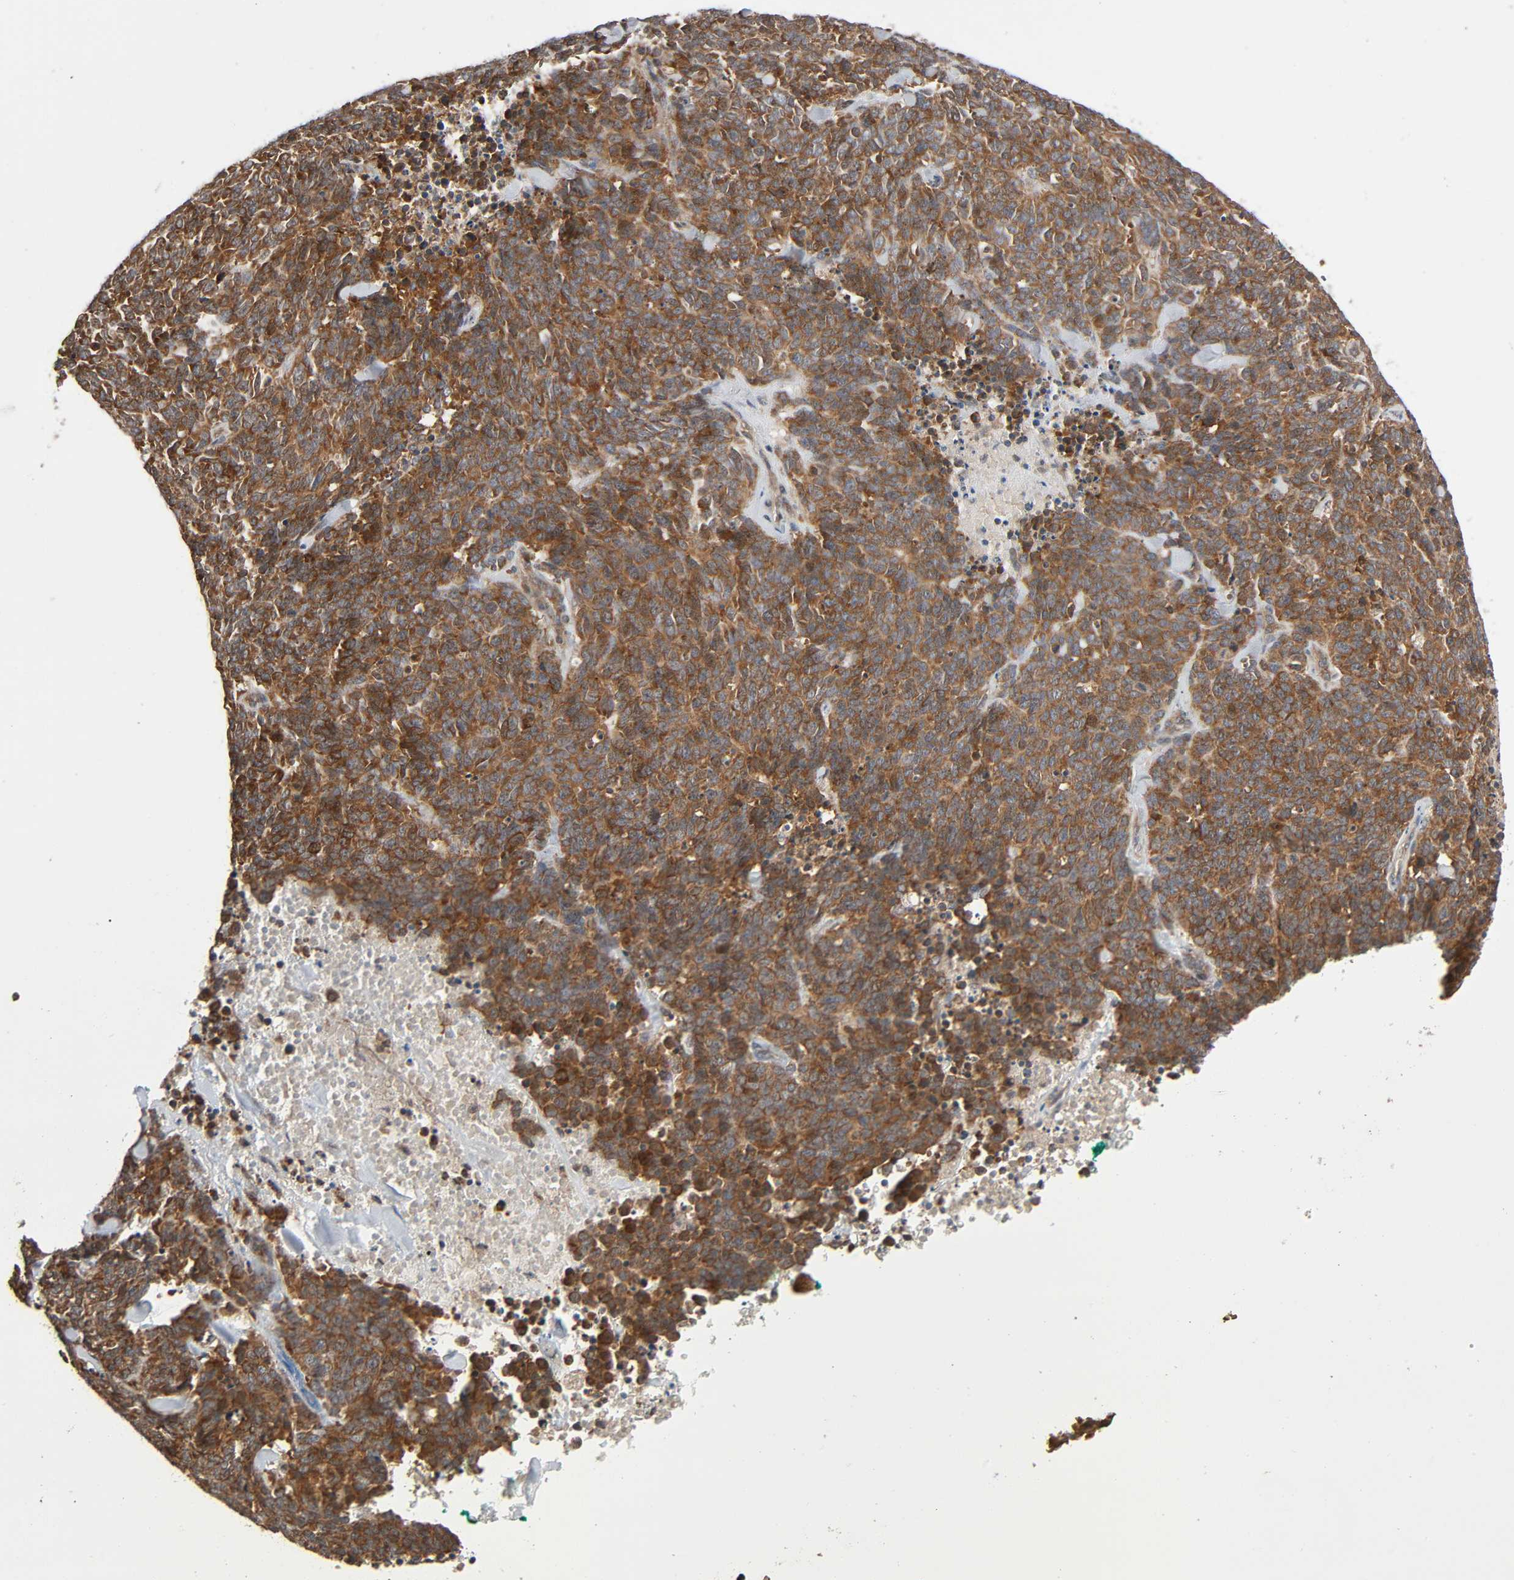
{"staining": {"intensity": "moderate", "quantity": ">75%", "location": "cytoplasmic/membranous"}, "tissue": "lung cancer", "cell_type": "Tumor cells", "image_type": "cancer", "snomed": [{"axis": "morphology", "description": "Neoplasm, malignant, NOS"}, {"axis": "topography", "description": "Lung"}], "caption": "There is medium levels of moderate cytoplasmic/membranous expression in tumor cells of lung cancer, as demonstrated by immunohistochemical staining (brown color).", "gene": "PPP2R1B", "patient": {"sex": "female", "age": 58}}